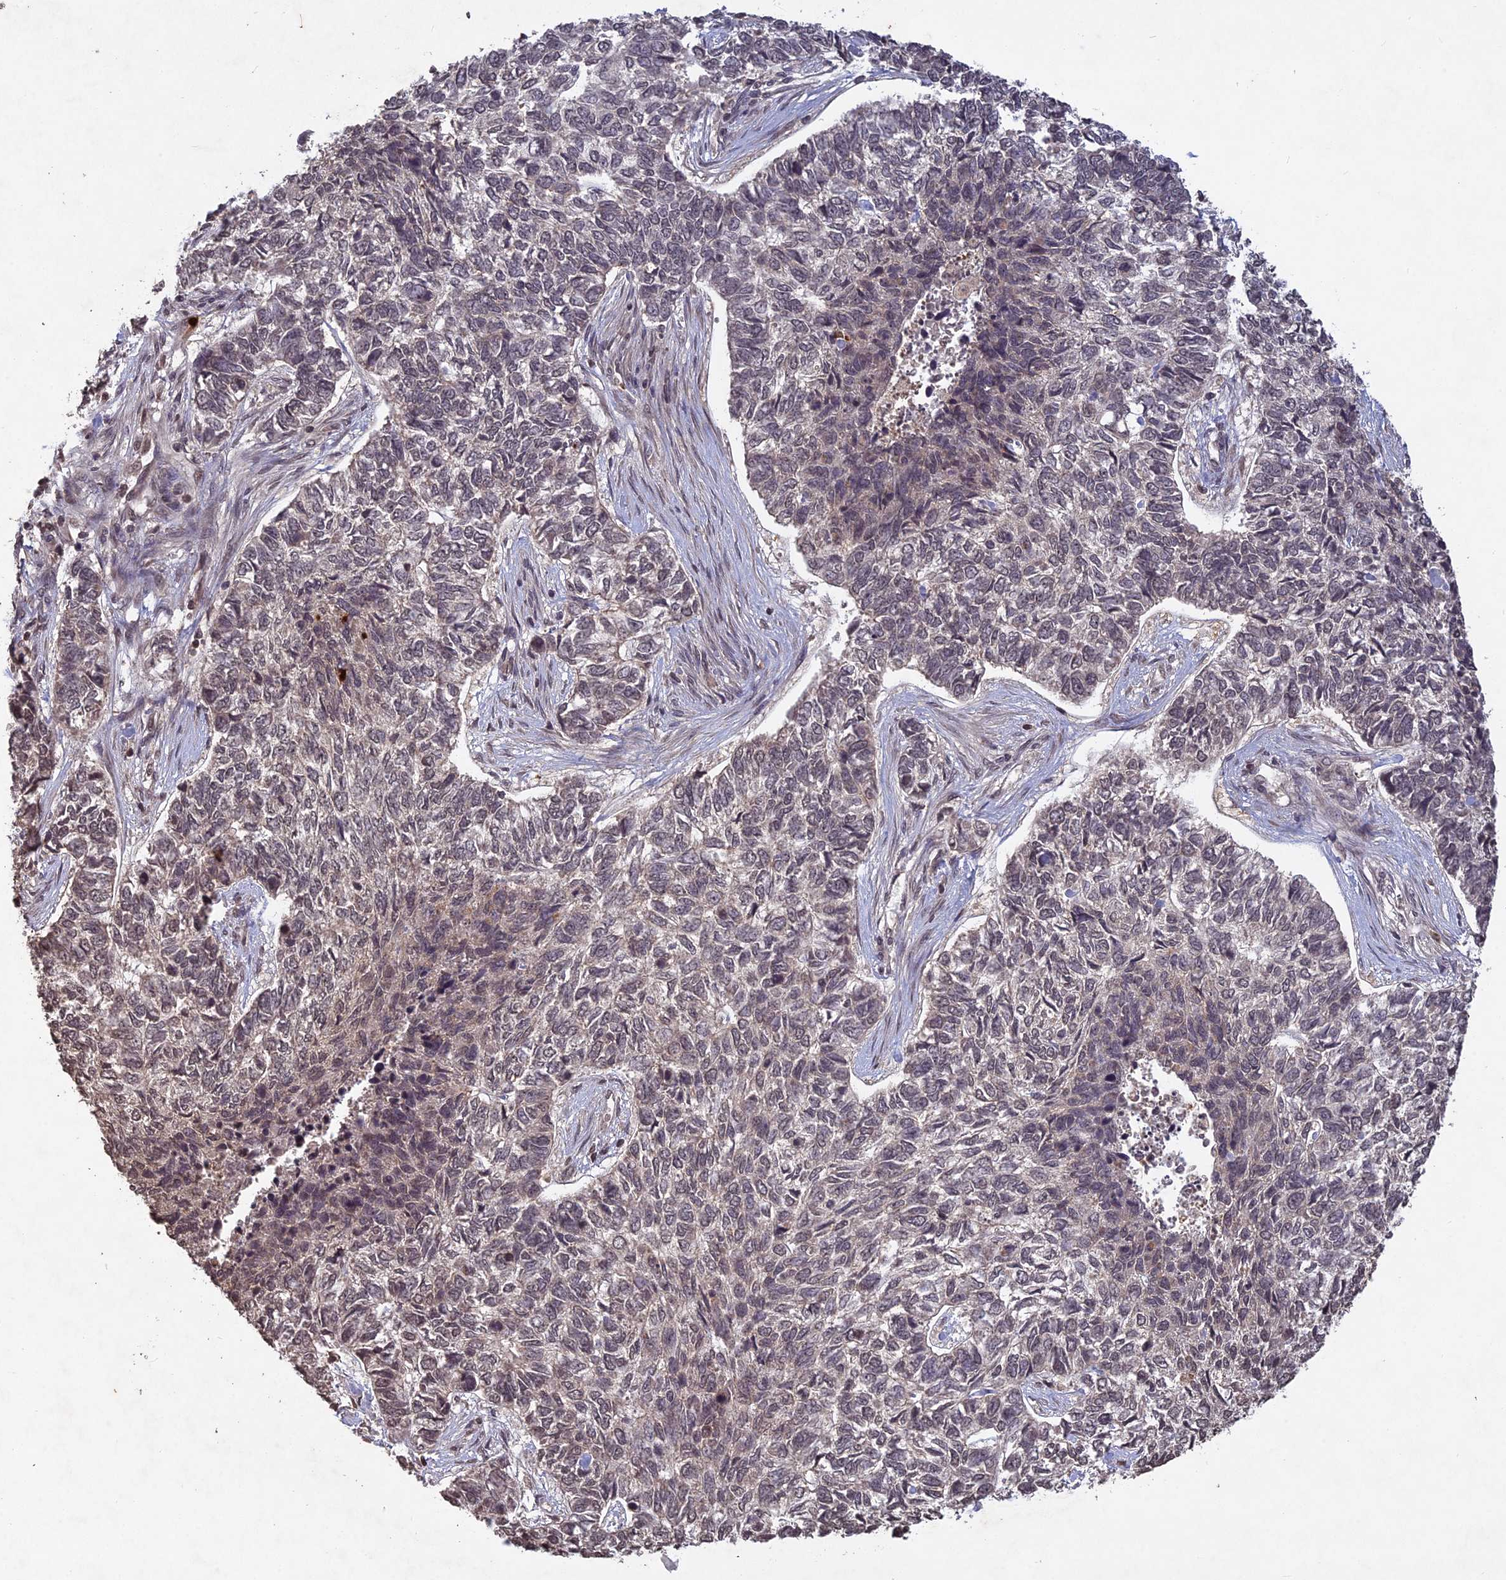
{"staining": {"intensity": "weak", "quantity": "25%-75%", "location": "nuclear"}, "tissue": "skin cancer", "cell_type": "Tumor cells", "image_type": "cancer", "snomed": [{"axis": "morphology", "description": "Basal cell carcinoma"}, {"axis": "topography", "description": "Skin"}], "caption": "Immunohistochemical staining of human skin cancer displays low levels of weak nuclear expression in about 25%-75% of tumor cells. (DAB IHC with brightfield microscopy, high magnification).", "gene": "SRMS", "patient": {"sex": "female", "age": 65}}